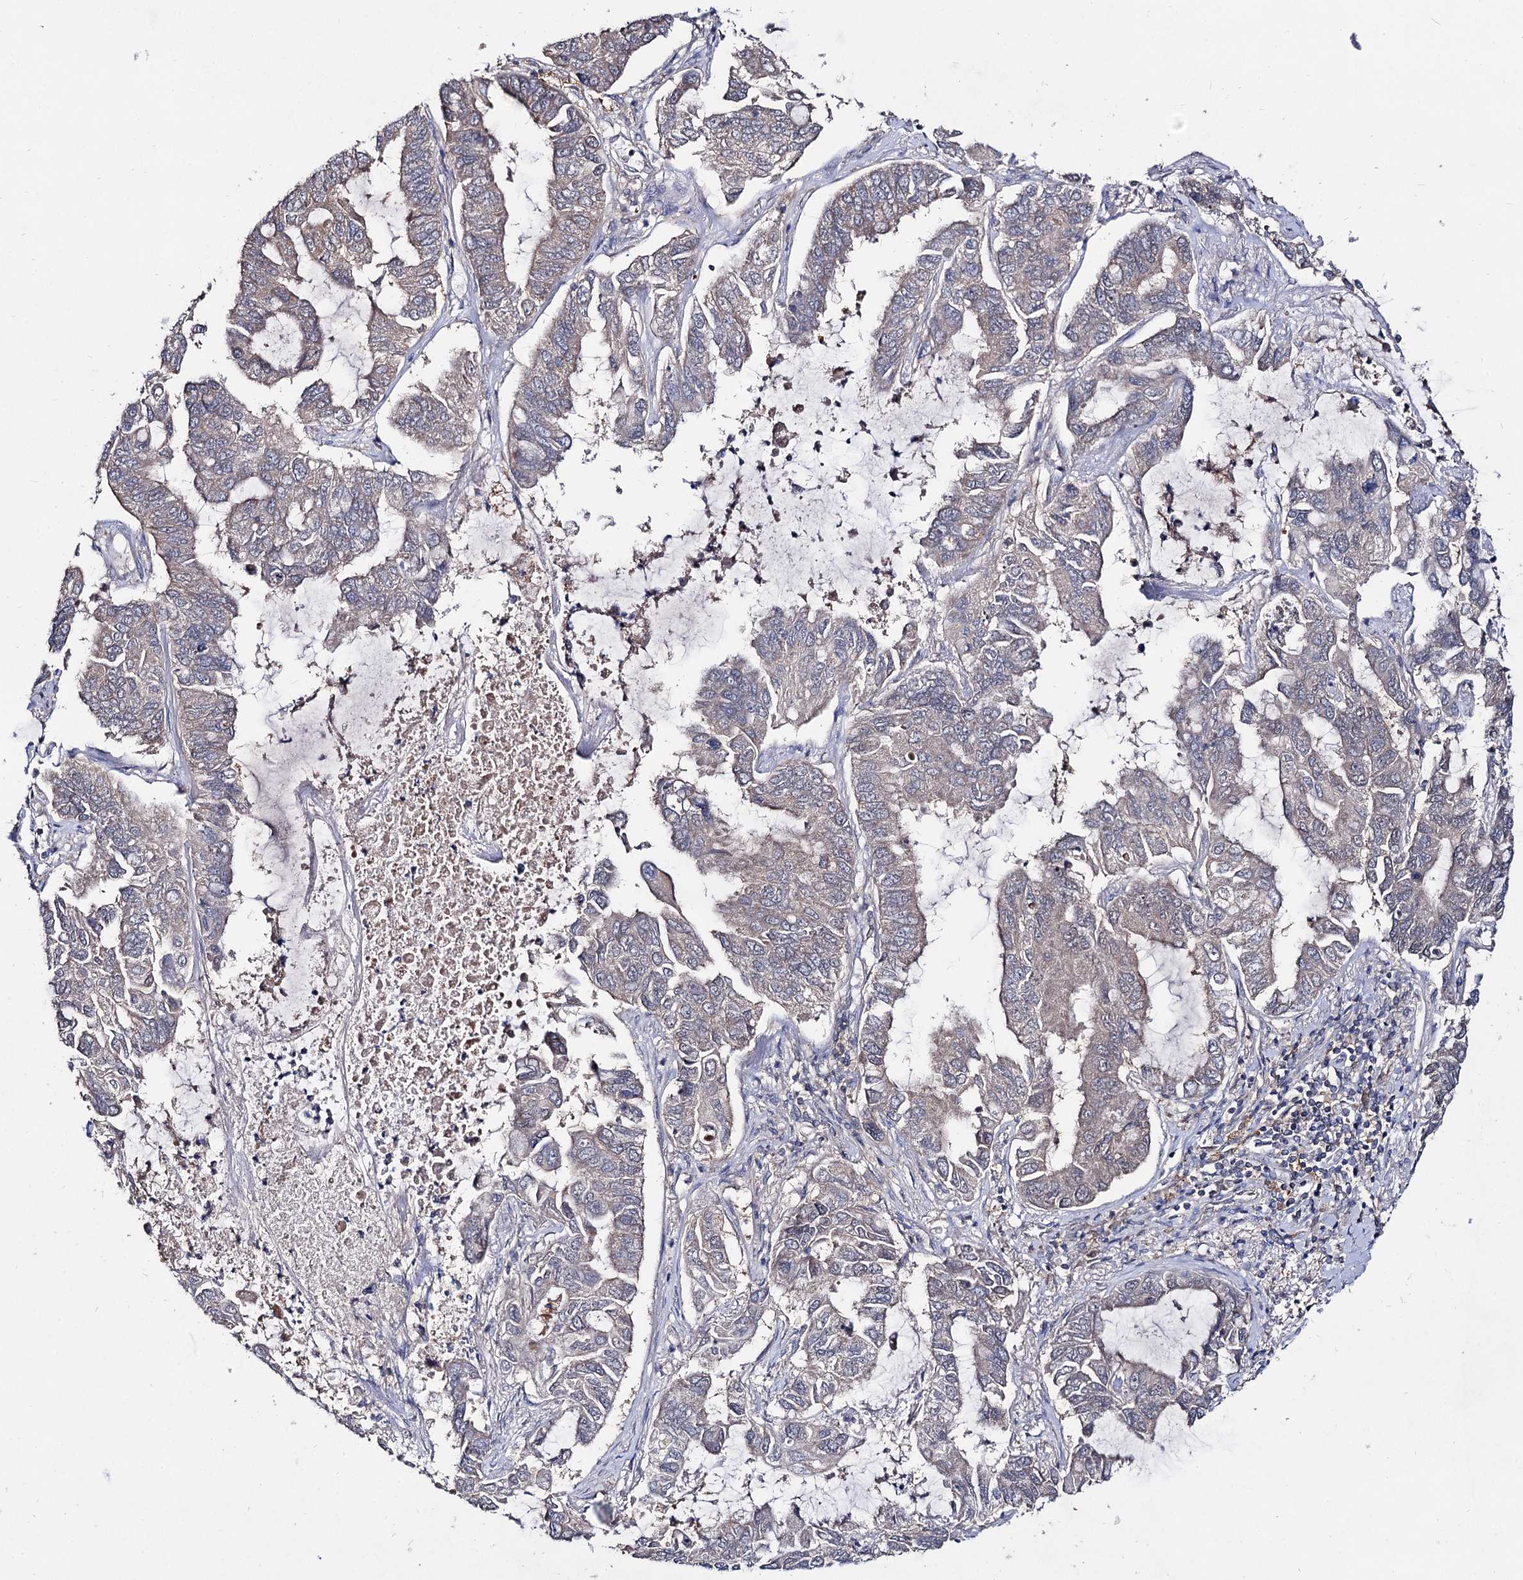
{"staining": {"intensity": "negative", "quantity": "none", "location": "none"}, "tissue": "lung cancer", "cell_type": "Tumor cells", "image_type": "cancer", "snomed": [{"axis": "morphology", "description": "Adenocarcinoma, NOS"}, {"axis": "topography", "description": "Lung"}], "caption": "The histopathology image shows no significant expression in tumor cells of lung cancer (adenocarcinoma).", "gene": "ACTR6", "patient": {"sex": "male", "age": 64}}